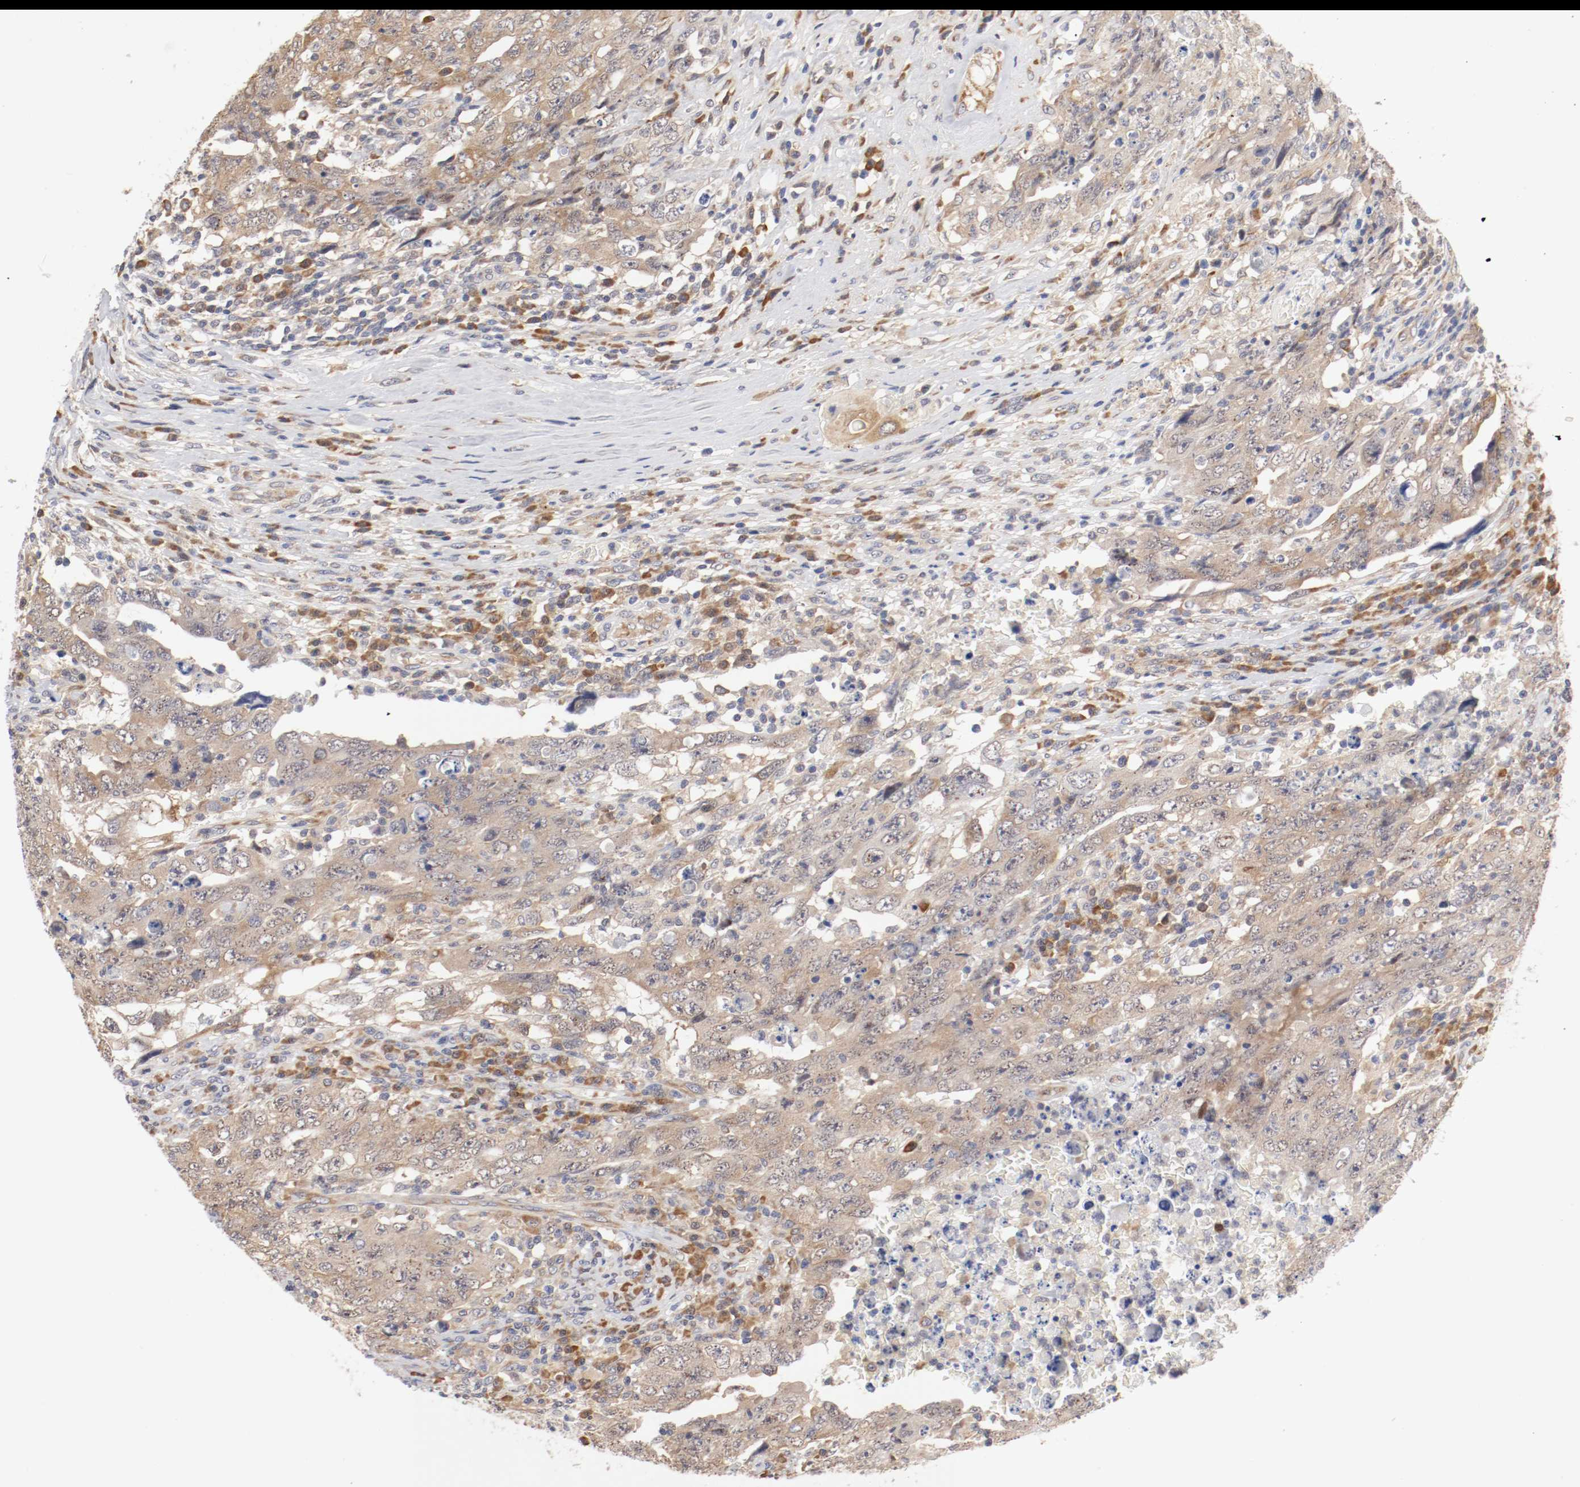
{"staining": {"intensity": "moderate", "quantity": ">75%", "location": "cytoplasmic/membranous"}, "tissue": "testis cancer", "cell_type": "Tumor cells", "image_type": "cancer", "snomed": [{"axis": "morphology", "description": "Carcinoma, Embryonal, NOS"}, {"axis": "topography", "description": "Testis"}], "caption": "Brown immunohistochemical staining in human testis cancer displays moderate cytoplasmic/membranous expression in about >75% of tumor cells.", "gene": "FKBP3", "patient": {"sex": "male", "age": 26}}